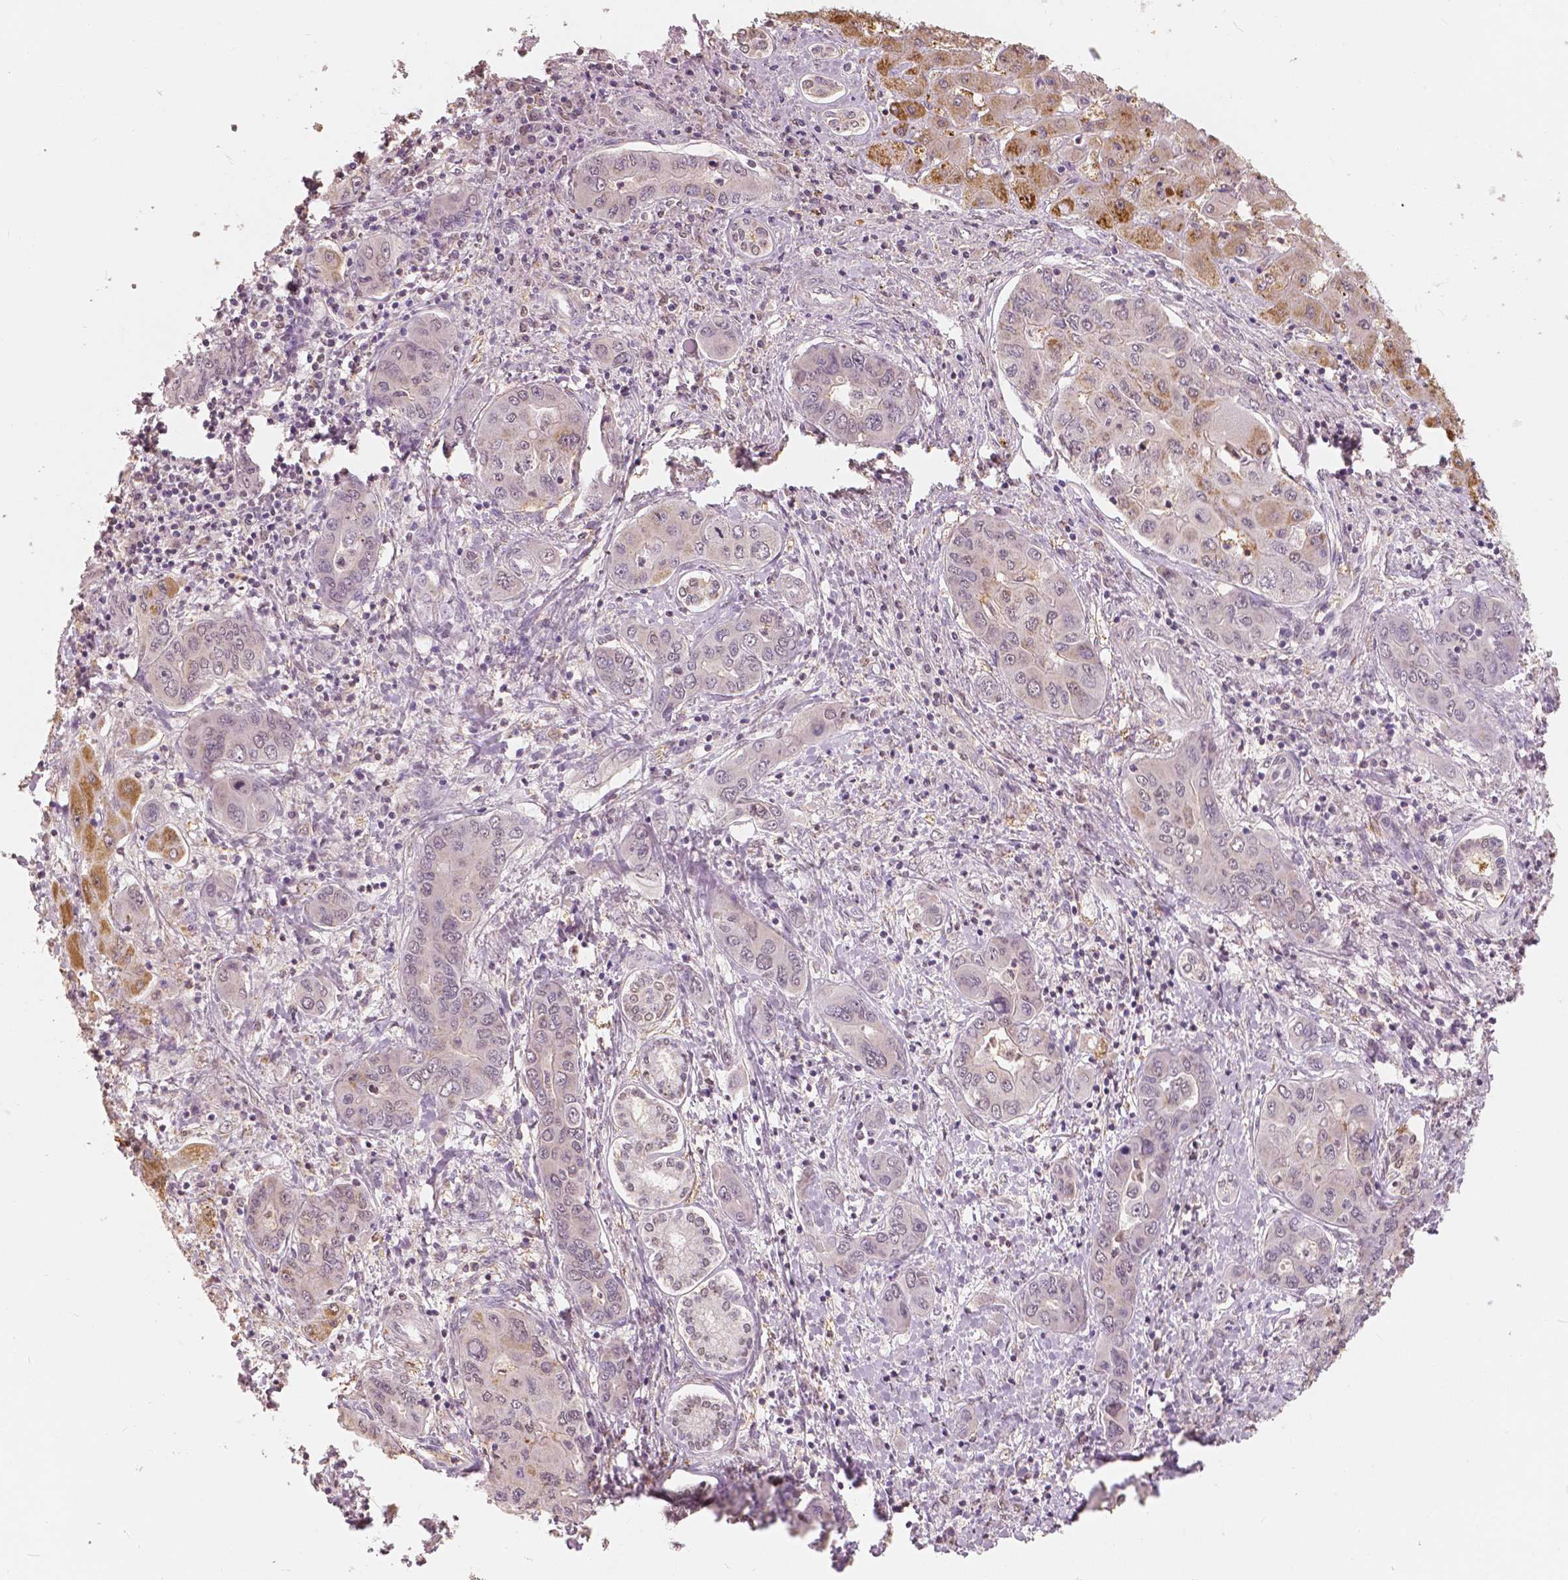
{"staining": {"intensity": "negative", "quantity": "none", "location": "none"}, "tissue": "liver cancer", "cell_type": "Tumor cells", "image_type": "cancer", "snomed": [{"axis": "morphology", "description": "Cholangiocarcinoma"}, {"axis": "topography", "description": "Liver"}], "caption": "Liver cancer was stained to show a protein in brown. There is no significant positivity in tumor cells.", "gene": "SAT2", "patient": {"sex": "male", "age": 67}}